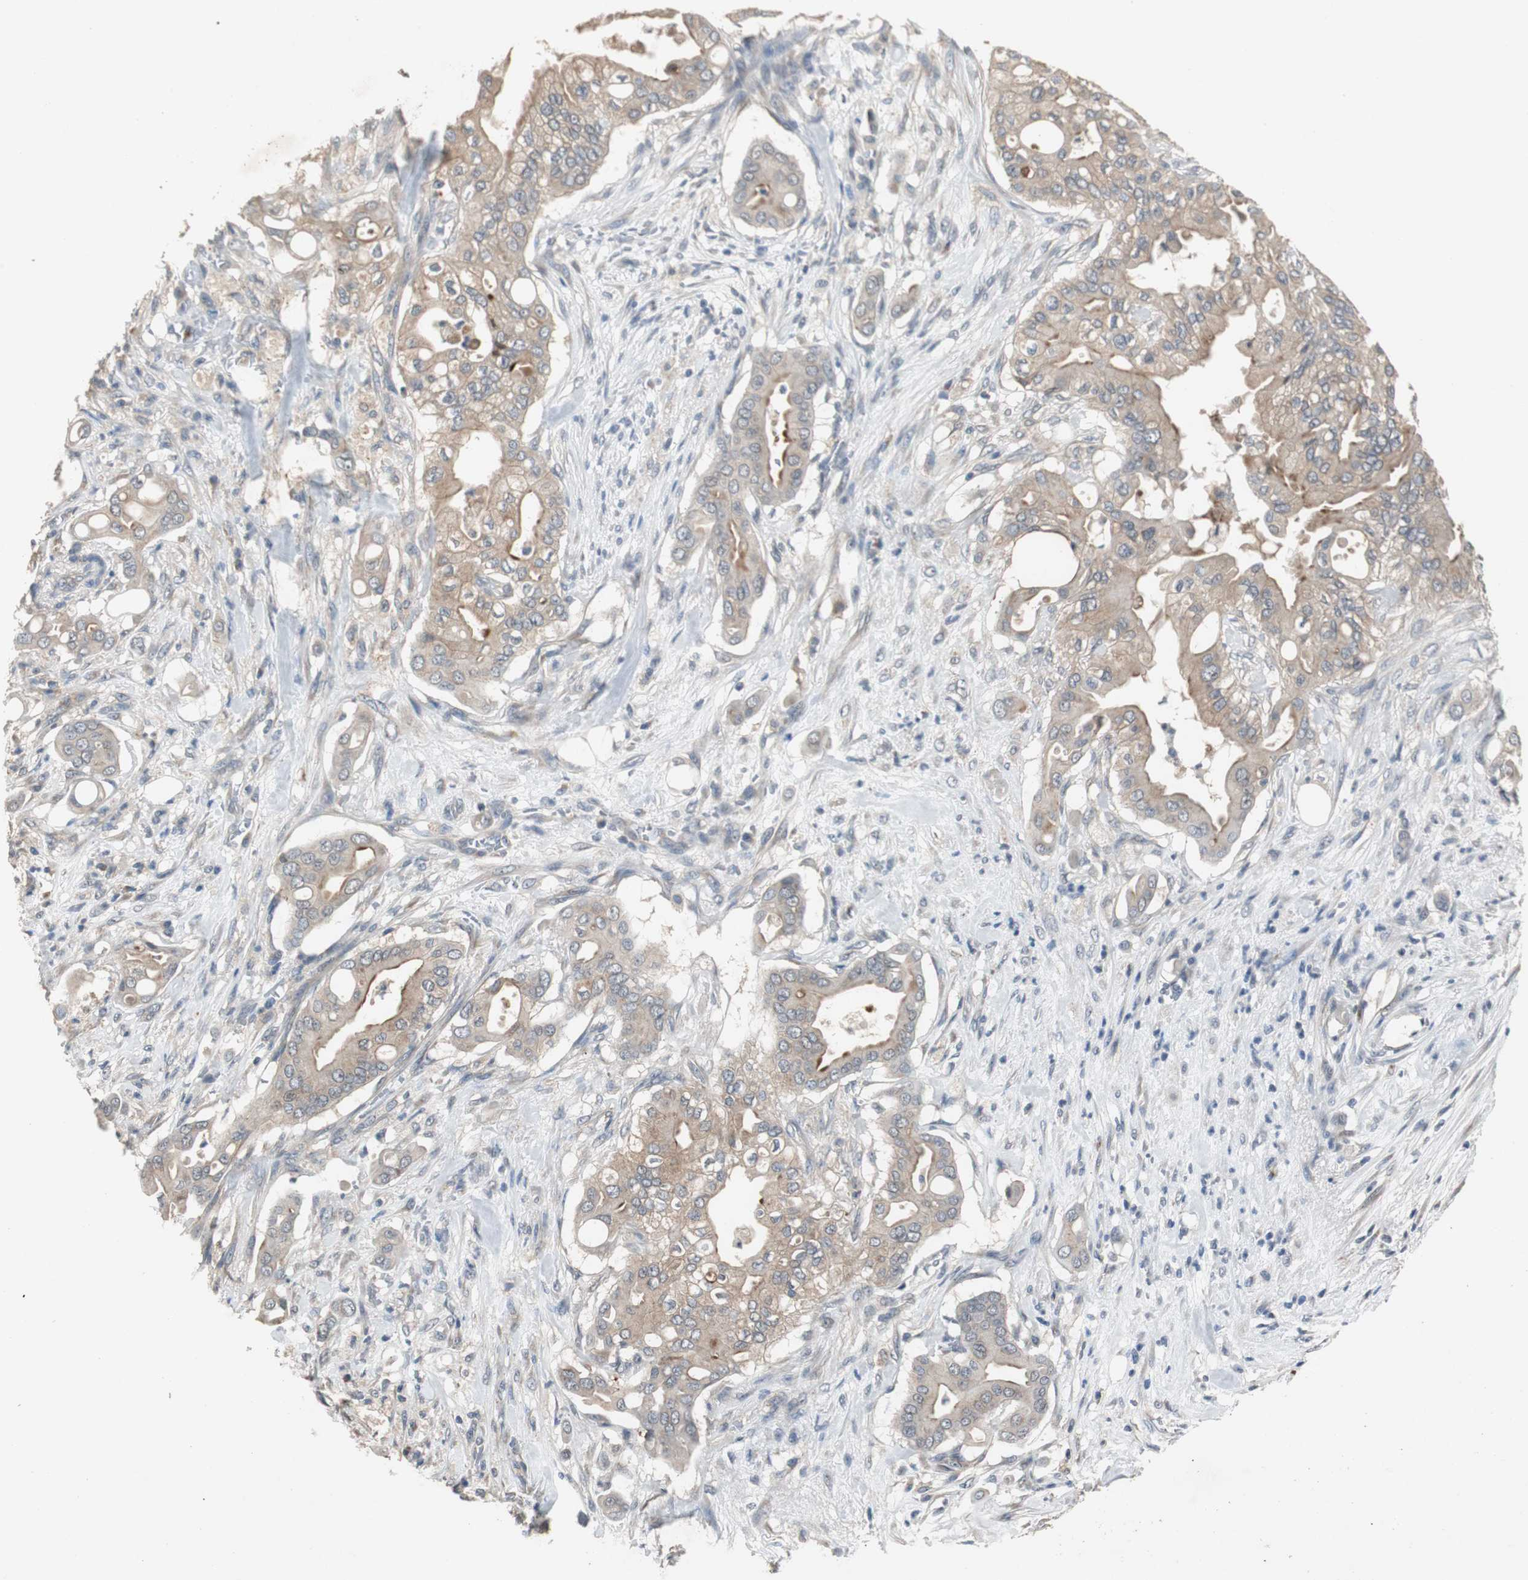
{"staining": {"intensity": "weak", "quantity": ">75%", "location": "cytoplasmic/membranous"}, "tissue": "liver cancer", "cell_type": "Tumor cells", "image_type": "cancer", "snomed": [{"axis": "morphology", "description": "Cholangiocarcinoma"}, {"axis": "topography", "description": "Liver"}], "caption": "Immunohistochemical staining of human liver cancer (cholangiocarcinoma) displays low levels of weak cytoplasmic/membranous positivity in approximately >75% of tumor cells.", "gene": "PTPRN2", "patient": {"sex": "female", "age": 68}}